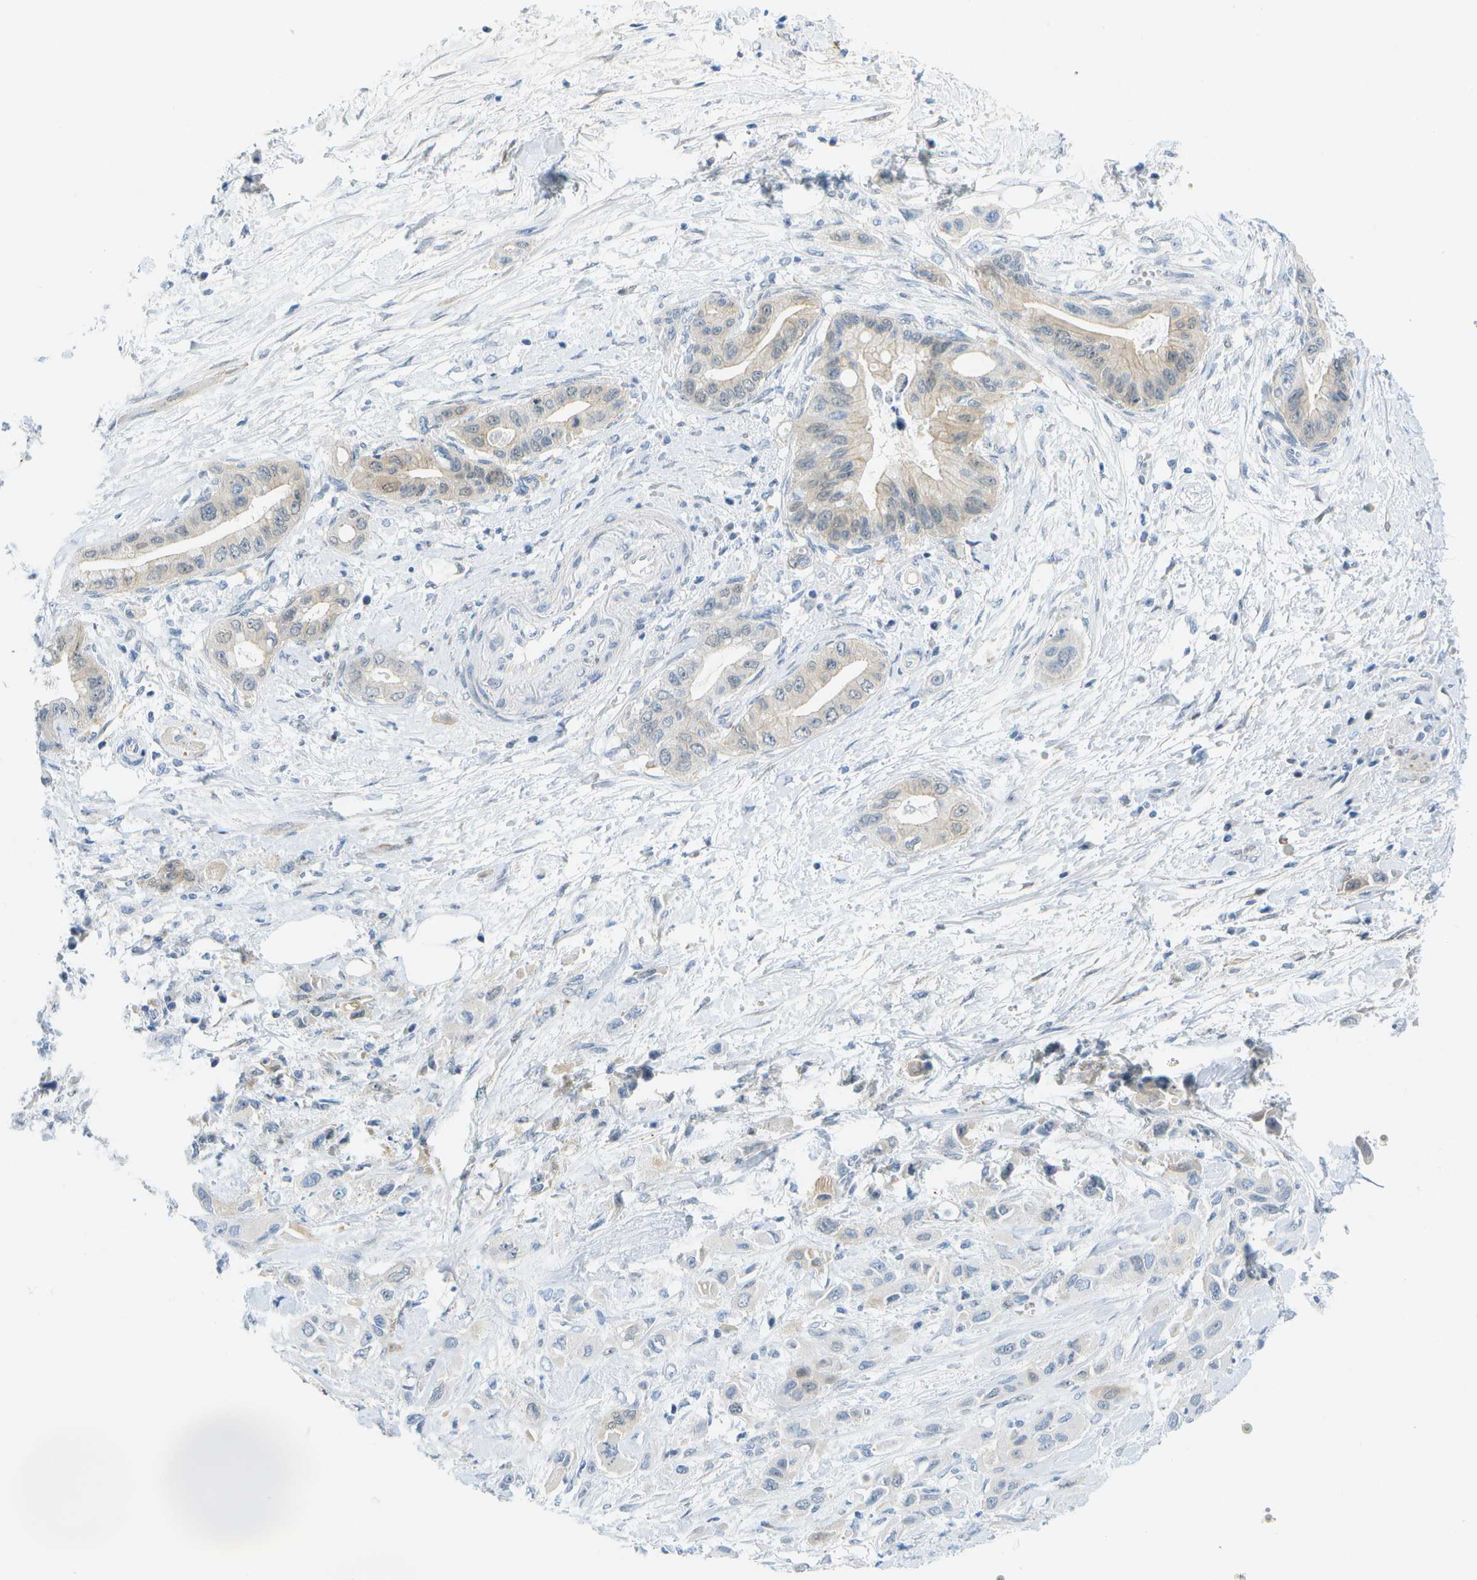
{"staining": {"intensity": "negative", "quantity": "none", "location": "none"}, "tissue": "pancreatic cancer", "cell_type": "Tumor cells", "image_type": "cancer", "snomed": [{"axis": "morphology", "description": "Adenocarcinoma, NOS"}, {"axis": "topography", "description": "Pancreas"}], "caption": "Tumor cells are negative for brown protein staining in adenocarcinoma (pancreatic).", "gene": "CUL9", "patient": {"sex": "female", "age": 73}}